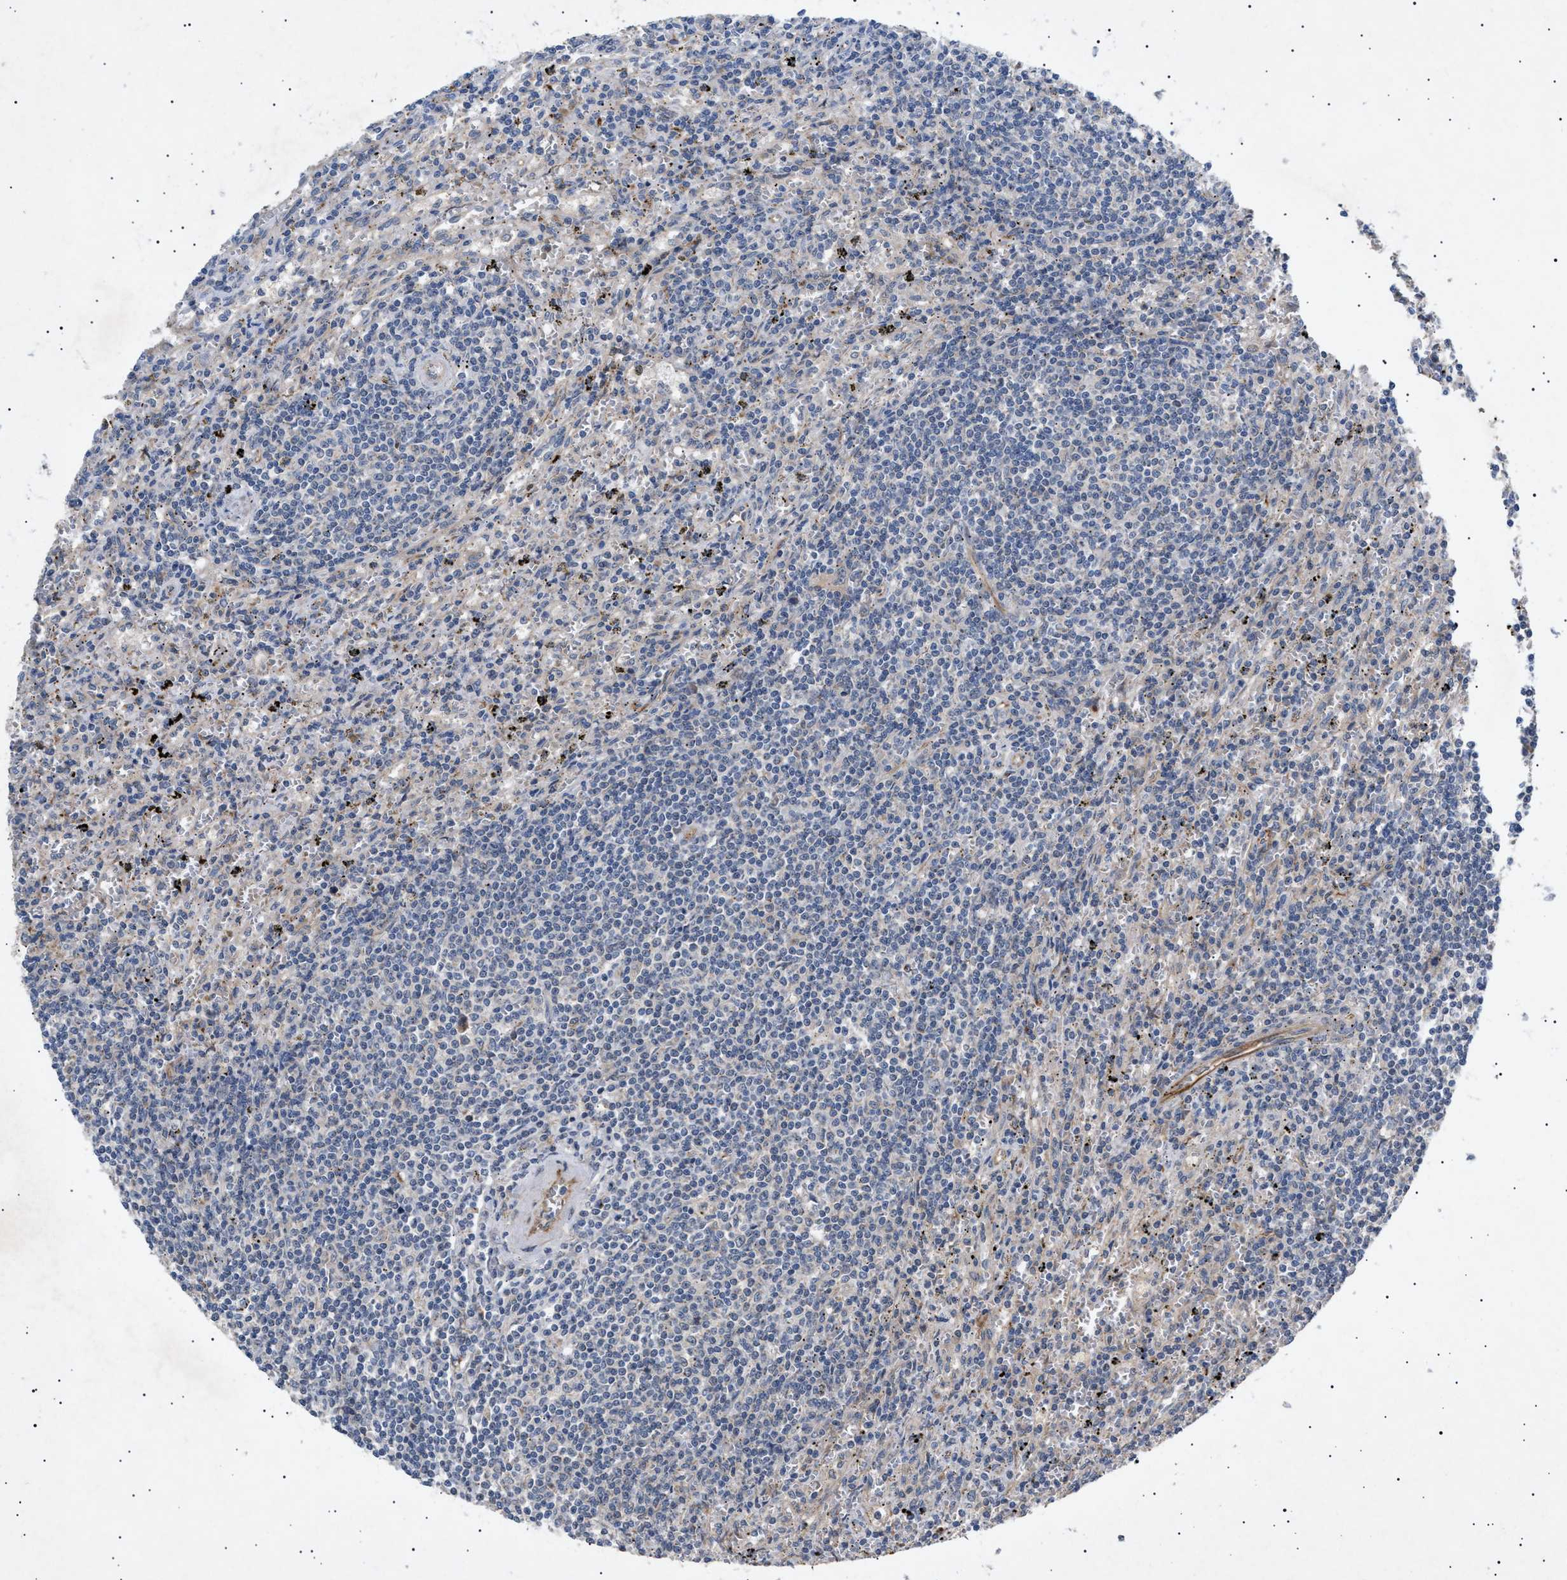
{"staining": {"intensity": "negative", "quantity": "none", "location": "none"}, "tissue": "lymphoma", "cell_type": "Tumor cells", "image_type": "cancer", "snomed": [{"axis": "morphology", "description": "Malignant lymphoma, non-Hodgkin's type, Low grade"}, {"axis": "topography", "description": "Spleen"}], "caption": "The histopathology image reveals no staining of tumor cells in malignant lymphoma, non-Hodgkin's type (low-grade).", "gene": "SIRT5", "patient": {"sex": "male", "age": 76}}